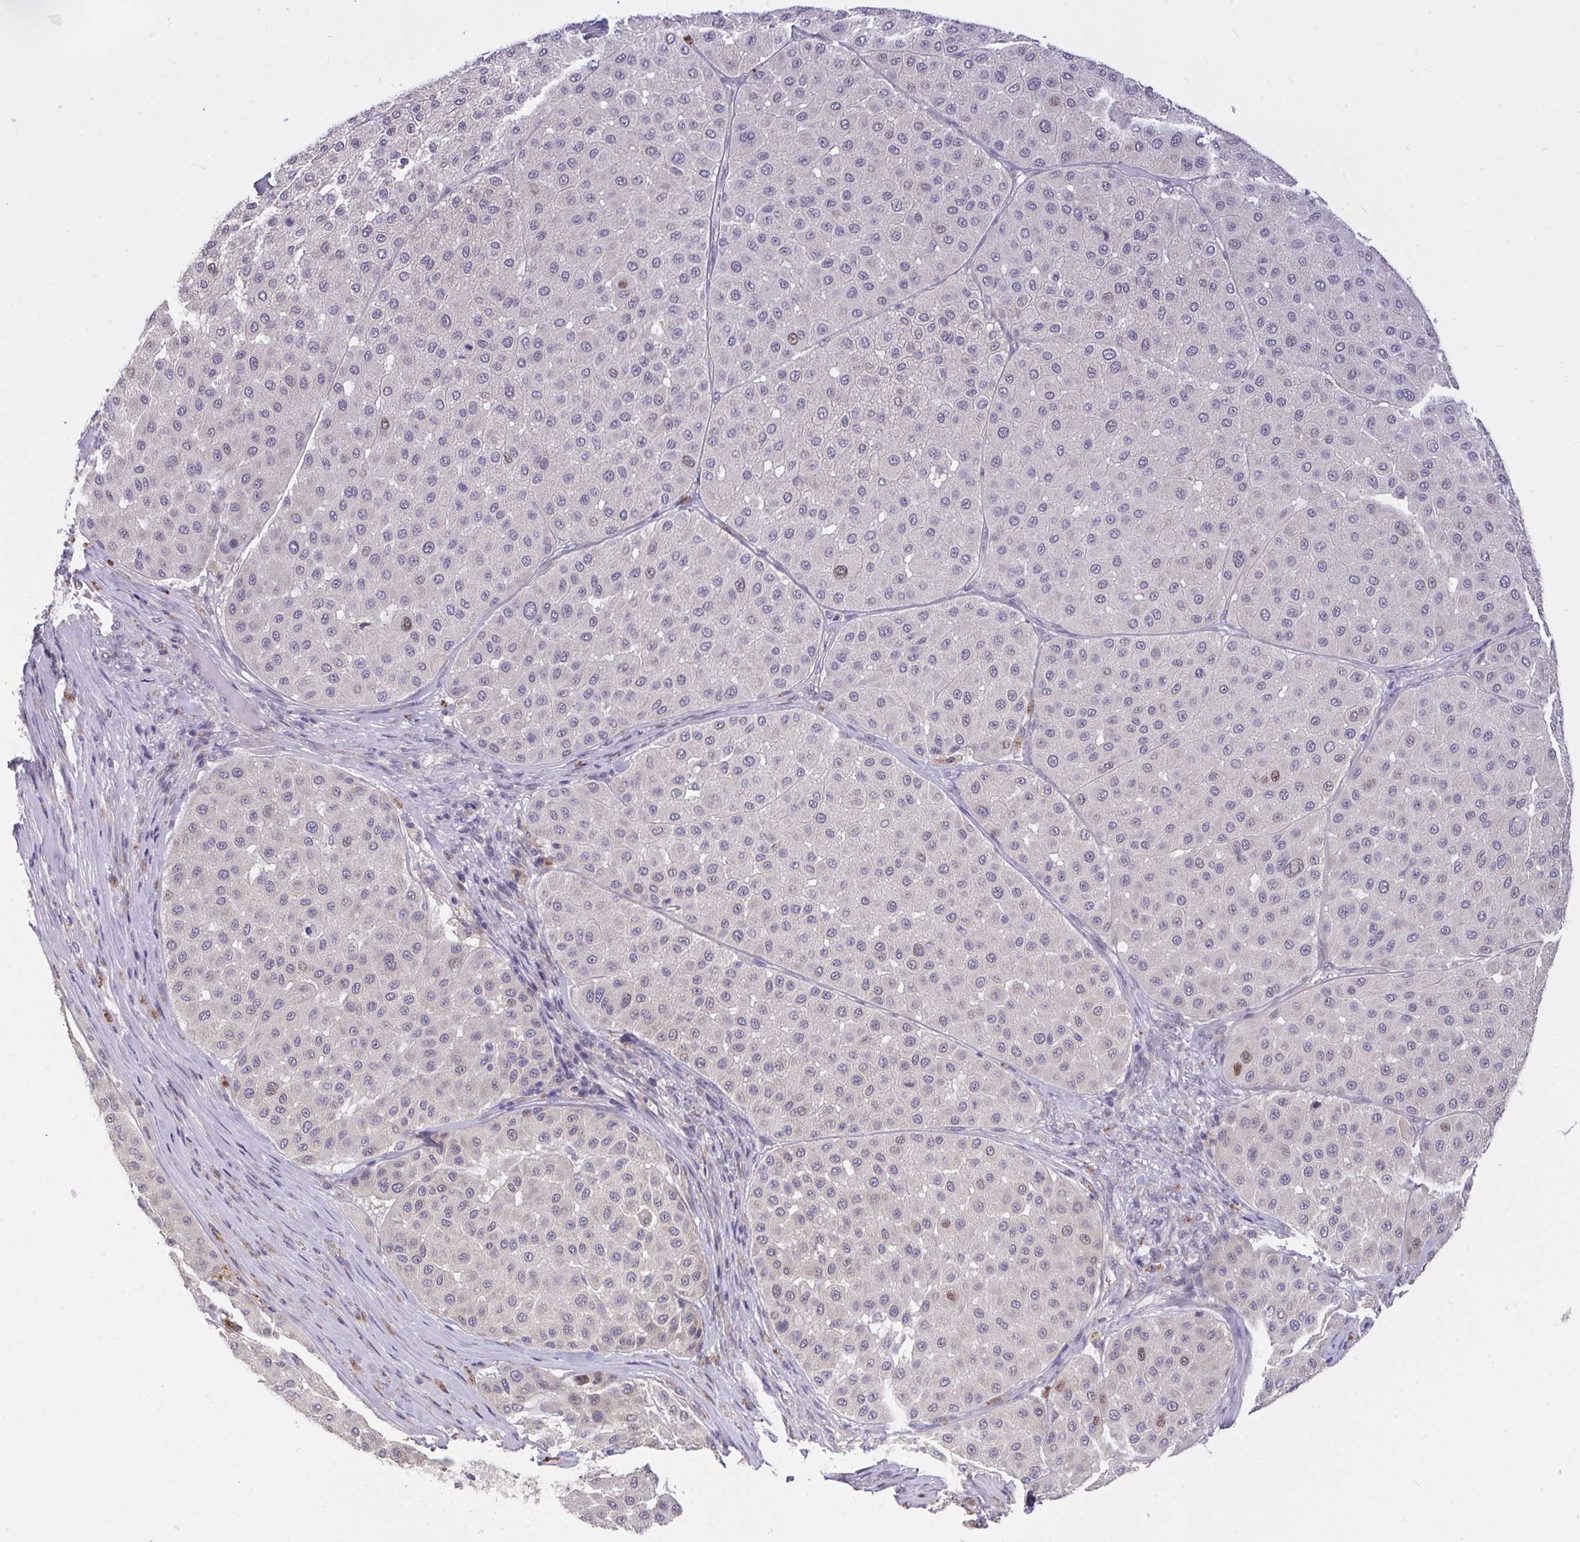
{"staining": {"intensity": "moderate", "quantity": "<25%", "location": "nuclear"}, "tissue": "melanoma", "cell_type": "Tumor cells", "image_type": "cancer", "snomed": [{"axis": "morphology", "description": "Malignant melanoma, Metastatic site"}, {"axis": "topography", "description": "Smooth muscle"}], "caption": "Immunohistochemistry image of malignant melanoma (metastatic site) stained for a protein (brown), which reveals low levels of moderate nuclear staining in approximately <25% of tumor cells.", "gene": "C19orf54", "patient": {"sex": "male", "age": 41}}